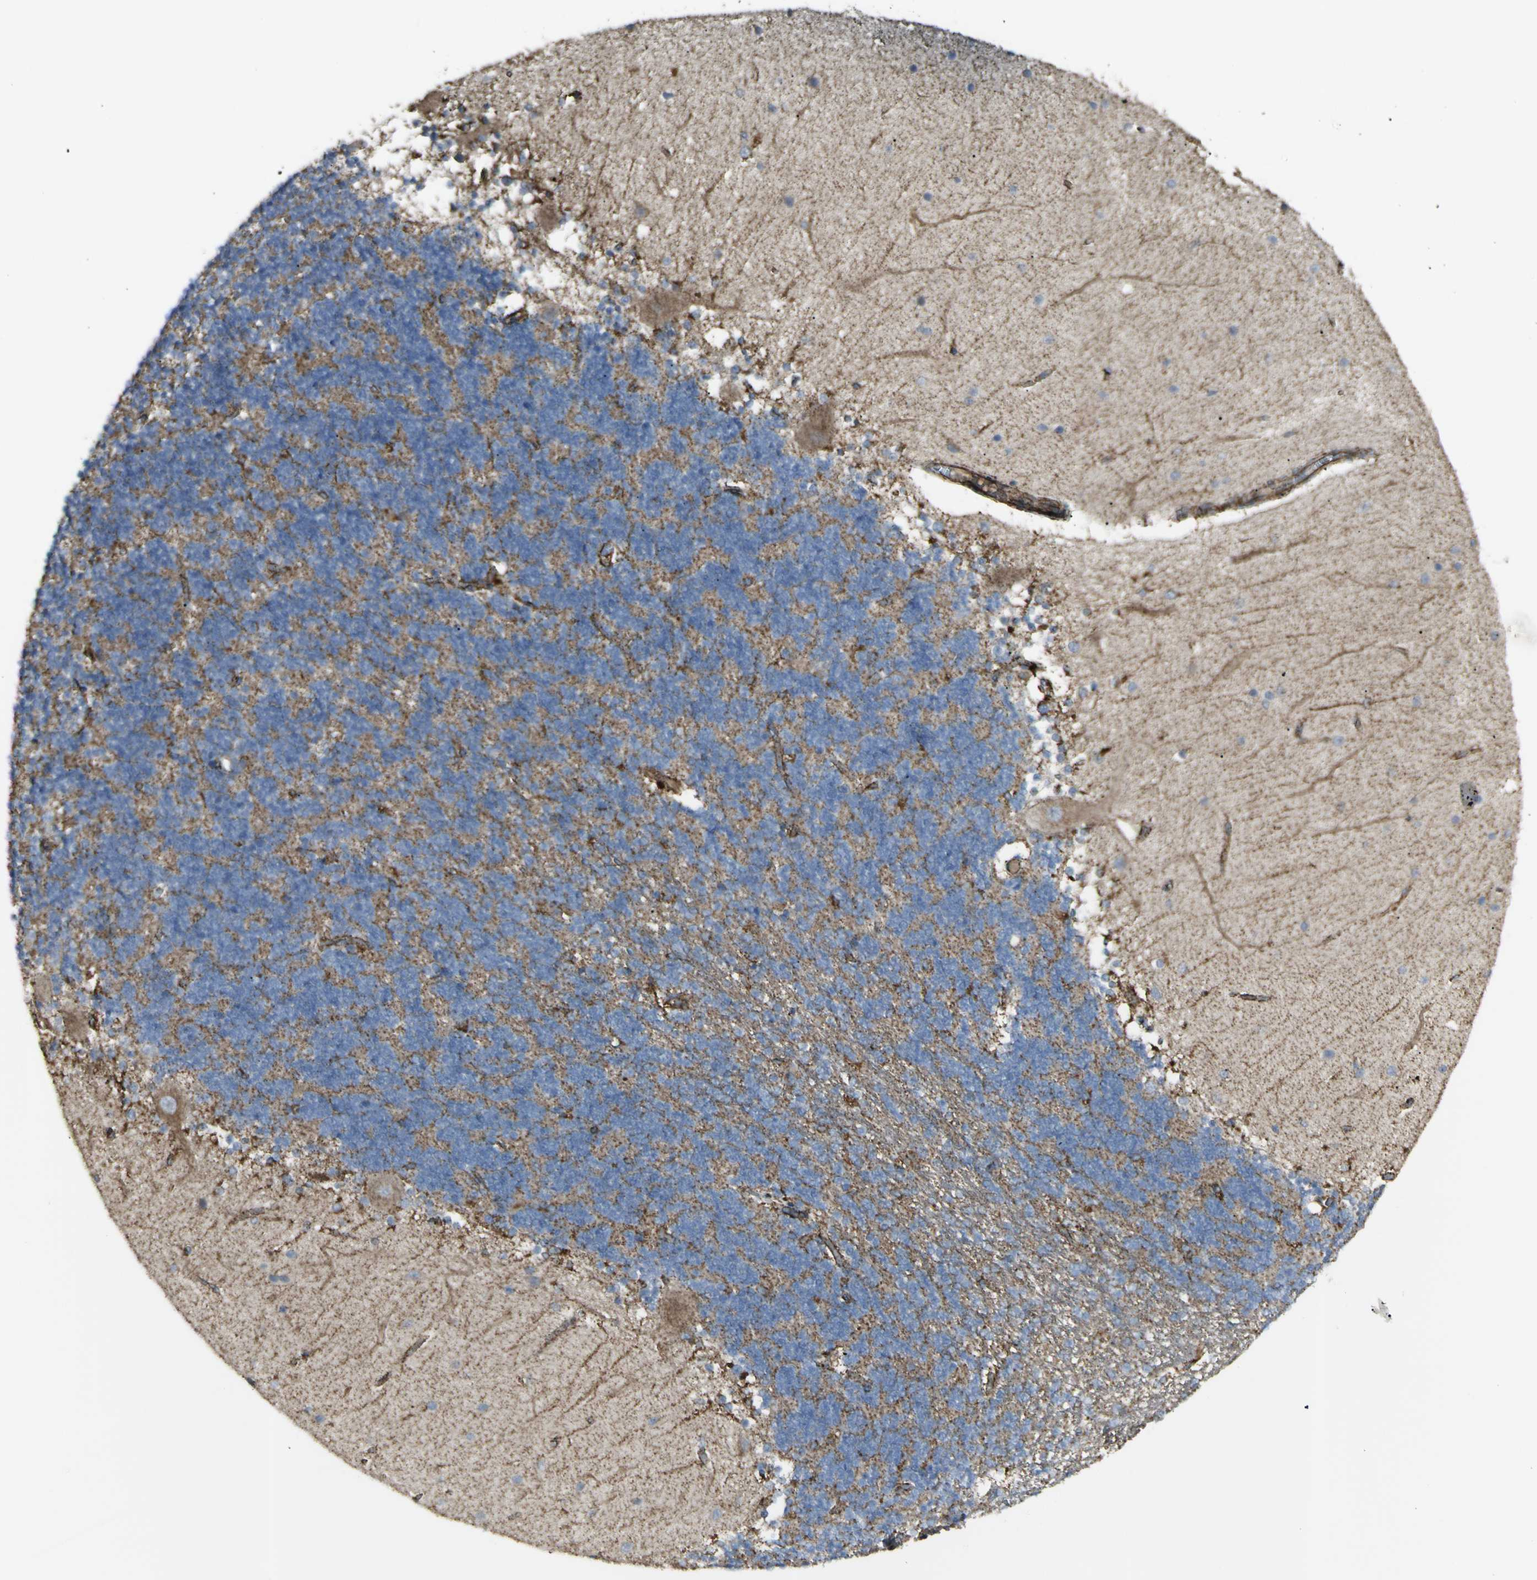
{"staining": {"intensity": "negative", "quantity": "none", "location": "none"}, "tissue": "cerebellum", "cell_type": "Cells in granular layer", "image_type": "normal", "snomed": [{"axis": "morphology", "description": "Normal tissue, NOS"}, {"axis": "topography", "description": "Cerebellum"}], "caption": "High power microscopy micrograph of an immunohistochemistry photomicrograph of normal cerebellum, revealing no significant staining in cells in granular layer.", "gene": "CYB5R1", "patient": {"sex": "female", "age": 54}}